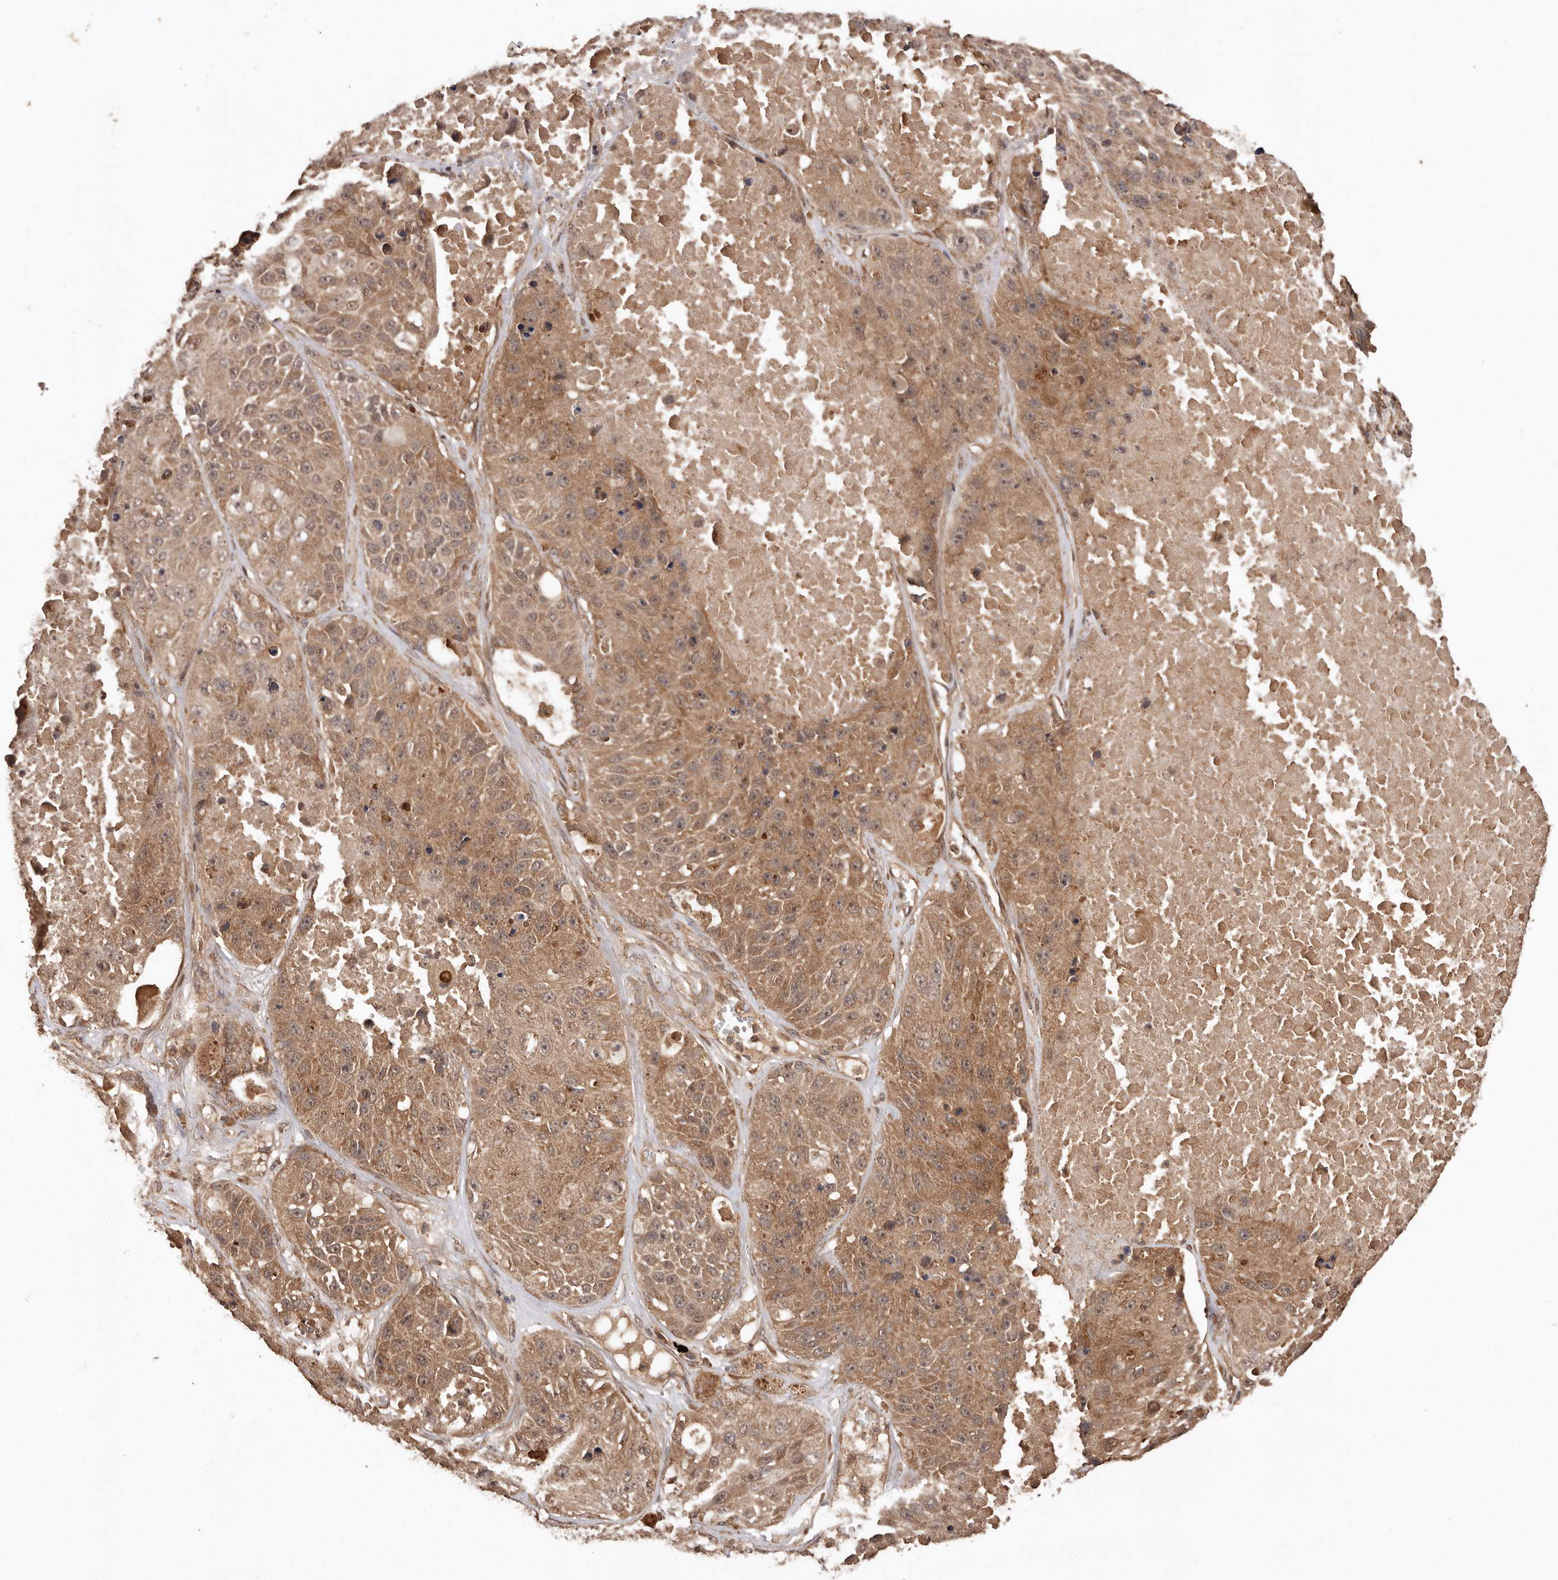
{"staining": {"intensity": "moderate", "quantity": ">75%", "location": "cytoplasmic/membranous"}, "tissue": "lung cancer", "cell_type": "Tumor cells", "image_type": "cancer", "snomed": [{"axis": "morphology", "description": "Squamous cell carcinoma, NOS"}, {"axis": "topography", "description": "Lung"}], "caption": "Immunohistochemical staining of human squamous cell carcinoma (lung) exhibits medium levels of moderate cytoplasmic/membranous protein expression in about >75% of tumor cells.", "gene": "RWDD1", "patient": {"sex": "male", "age": 61}}